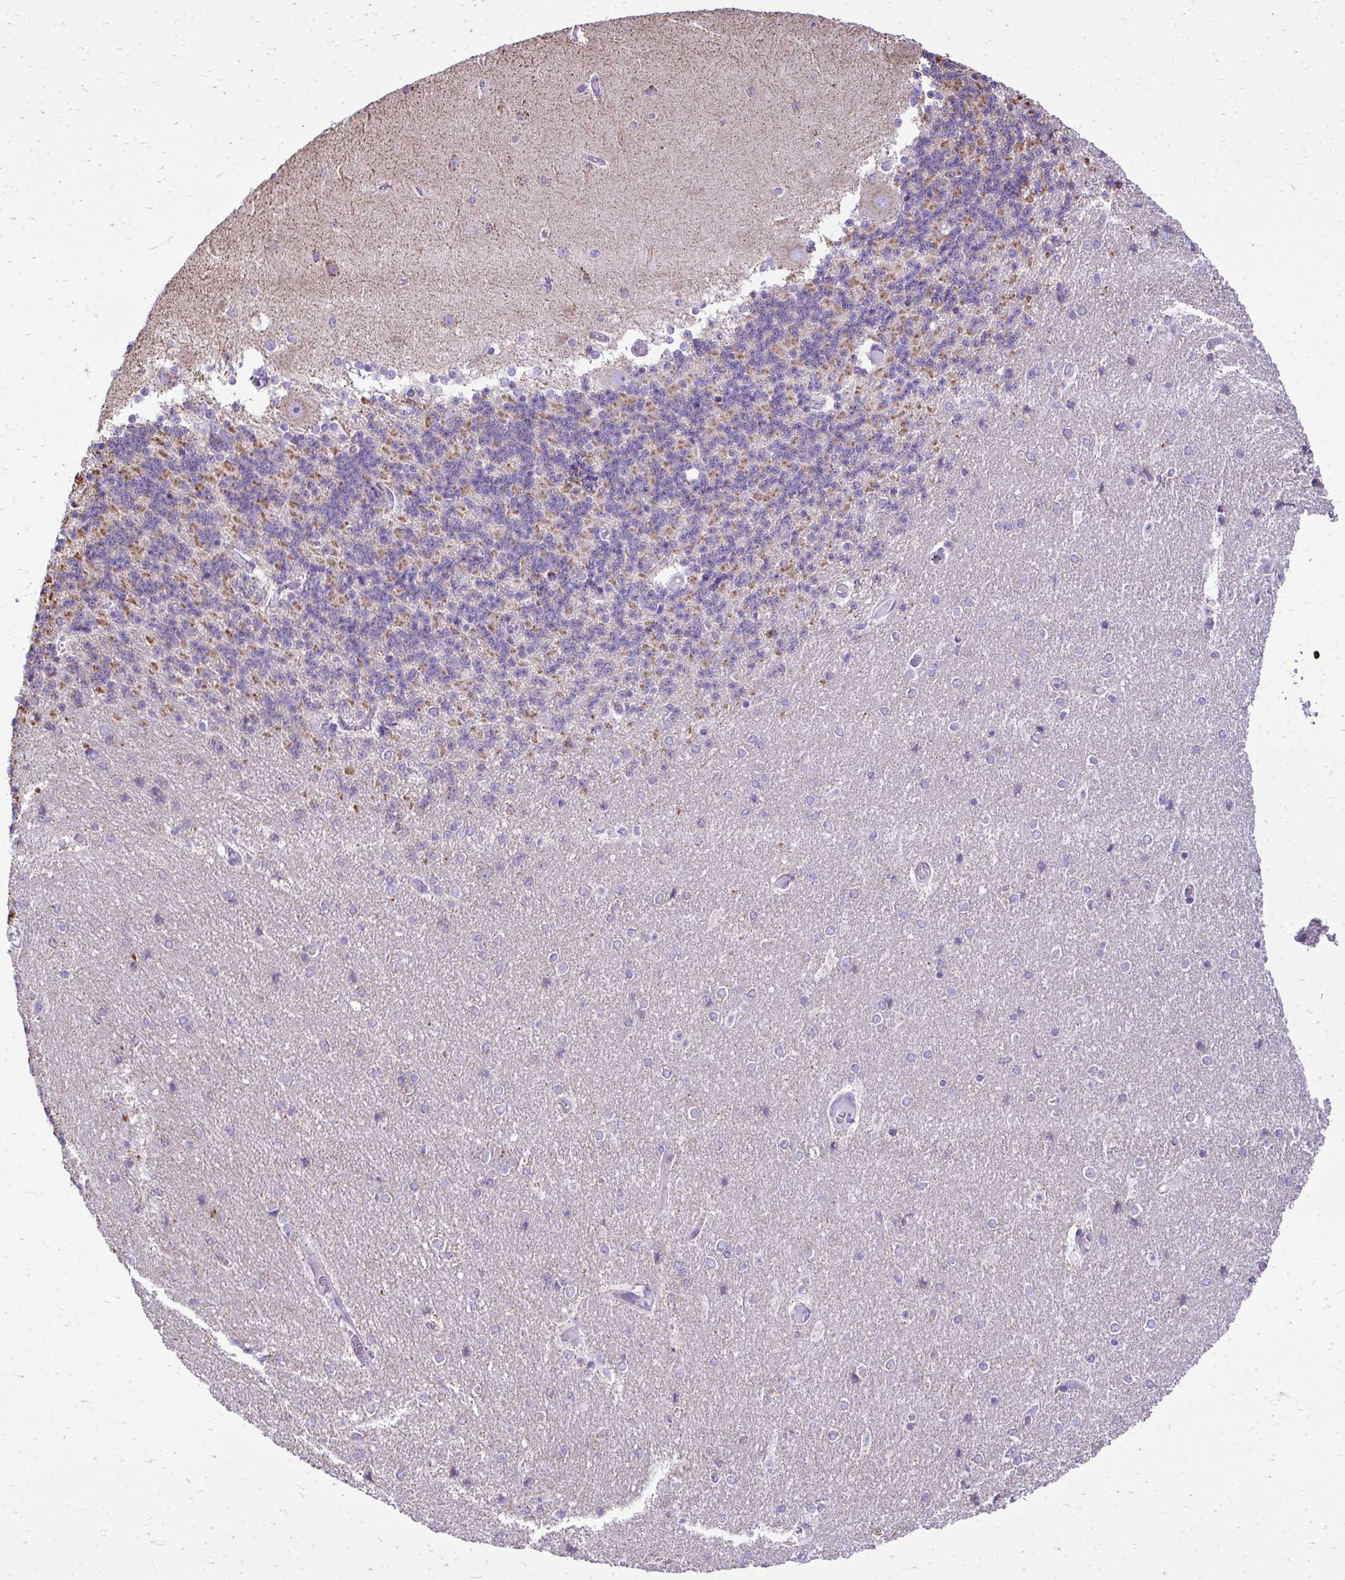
{"staining": {"intensity": "moderate", "quantity": "25%-75%", "location": "cytoplasmic/membranous"}, "tissue": "cerebellum", "cell_type": "Cells in granular layer", "image_type": "normal", "snomed": [{"axis": "morphology", "description": "Normal tissue, NOS"}, {"axis": "topography", "description": "Cerebellum"}], "caption": "Cerebellum stained with DAB (3,3'-diaminobenzidine) immunohistochemistry (IHC) exhibits medium levels of moderate cytoplasmic/membranous staining in approximately 25%-75% of cells in granular layer.", "gene": "MPZL2", "patient": {"sex": "female", "age": 54}}